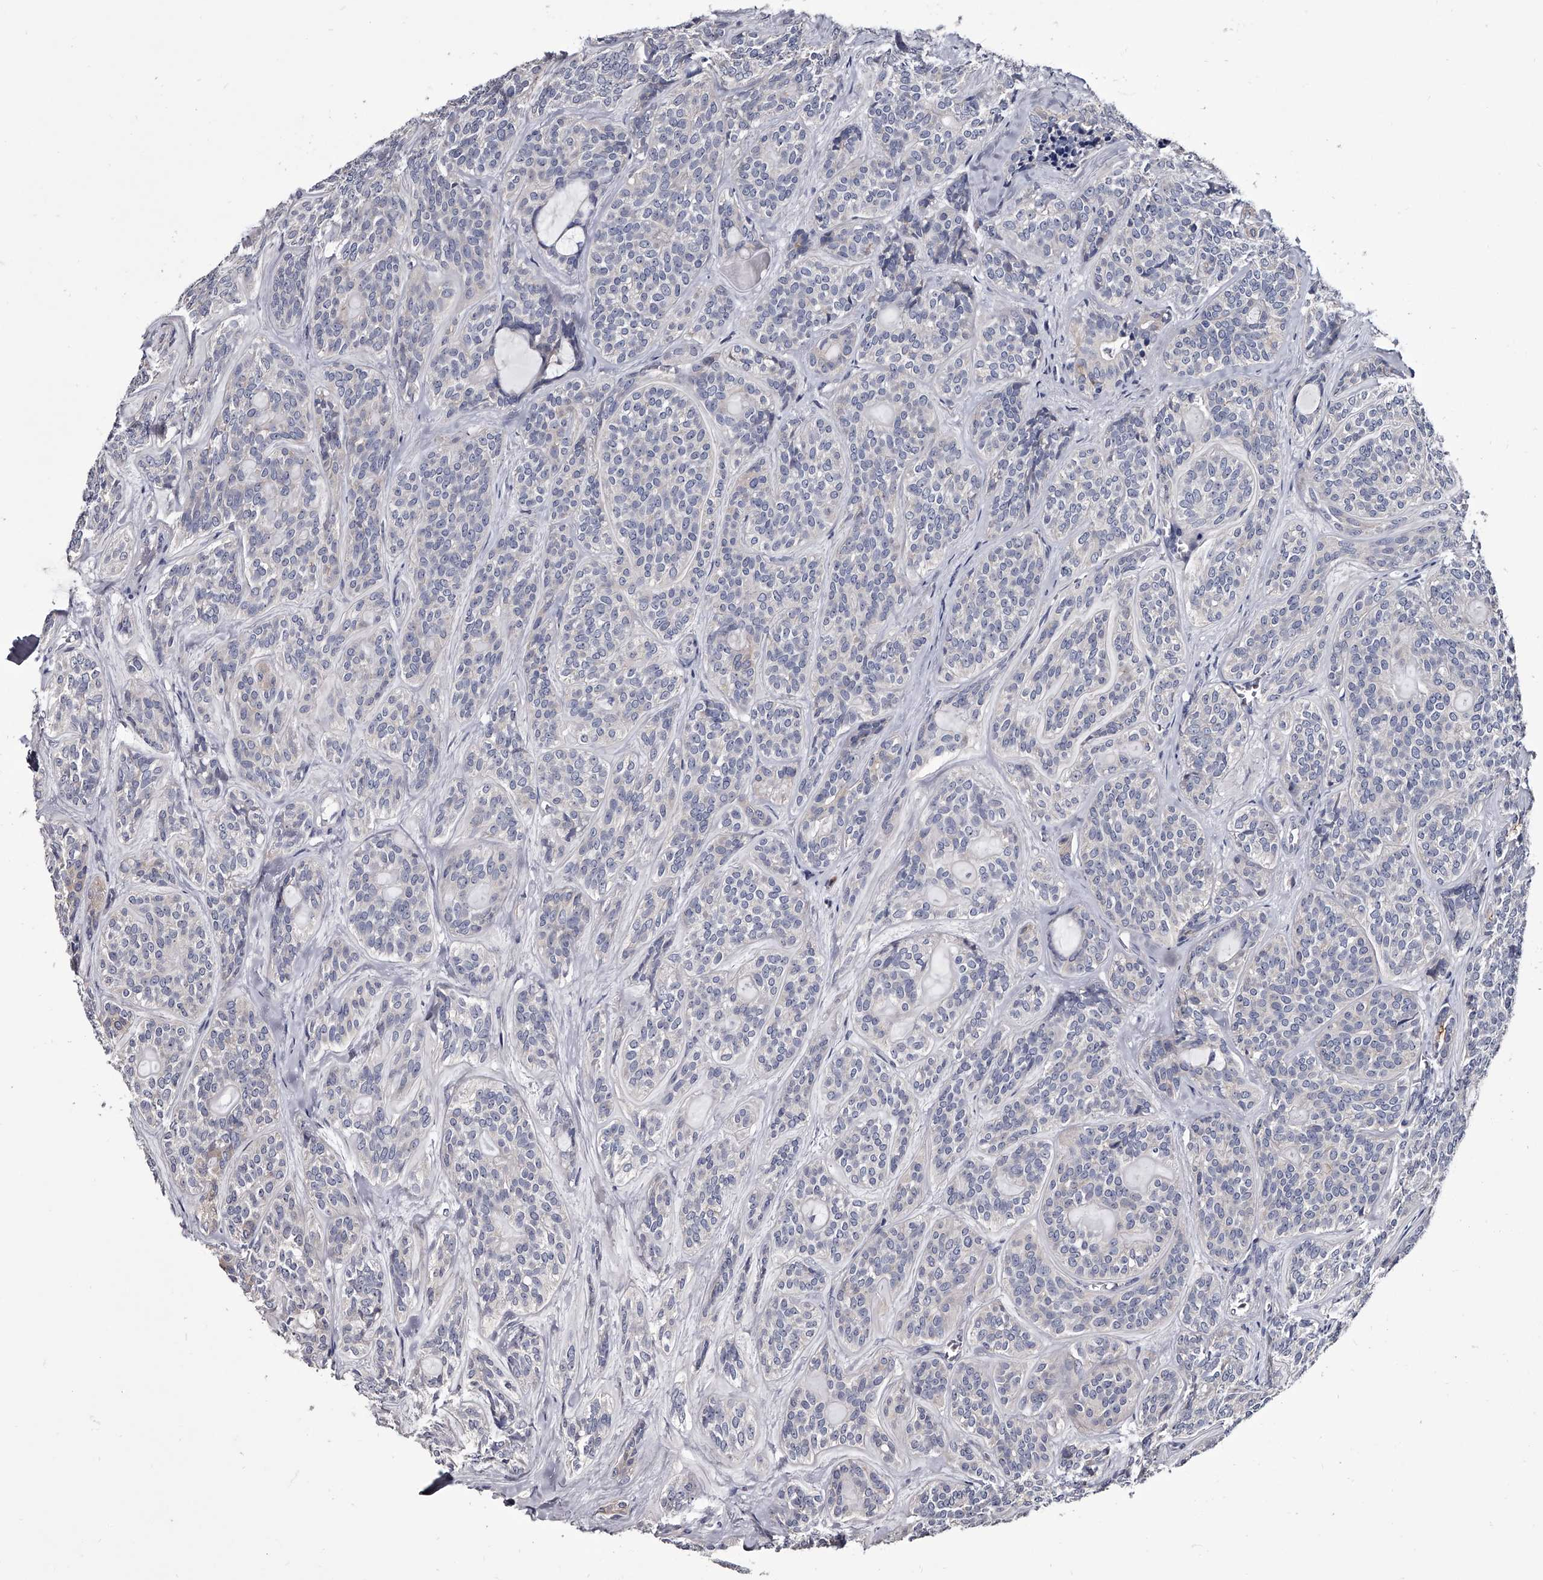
{"staining": {"intensity": "negative", "quantity": "none", "location": "none"}, "tissue": "head and neck cancer", "cell_type": "Tumor cells", "image_type": "cancer", "snomed": [{"axis": "morphology", "description": "Adenocarcinoma, NOS"}, {"axis": "topography", "description": "Head-Neck"}], "caption": "DAB (3,3'-diaminobenzidine) immunohistochemical staining of head and neck adenocarcinoma reveals no significant expression in tumor cells. Brightfield microscopy of IHC stained with DAB (3,3'-diaminobenzidine) (brown) and hematoxylin (blue), captured at high magnification.", "gene": "GAPVD1", "patient": {"sex": "male", "age": 66}}